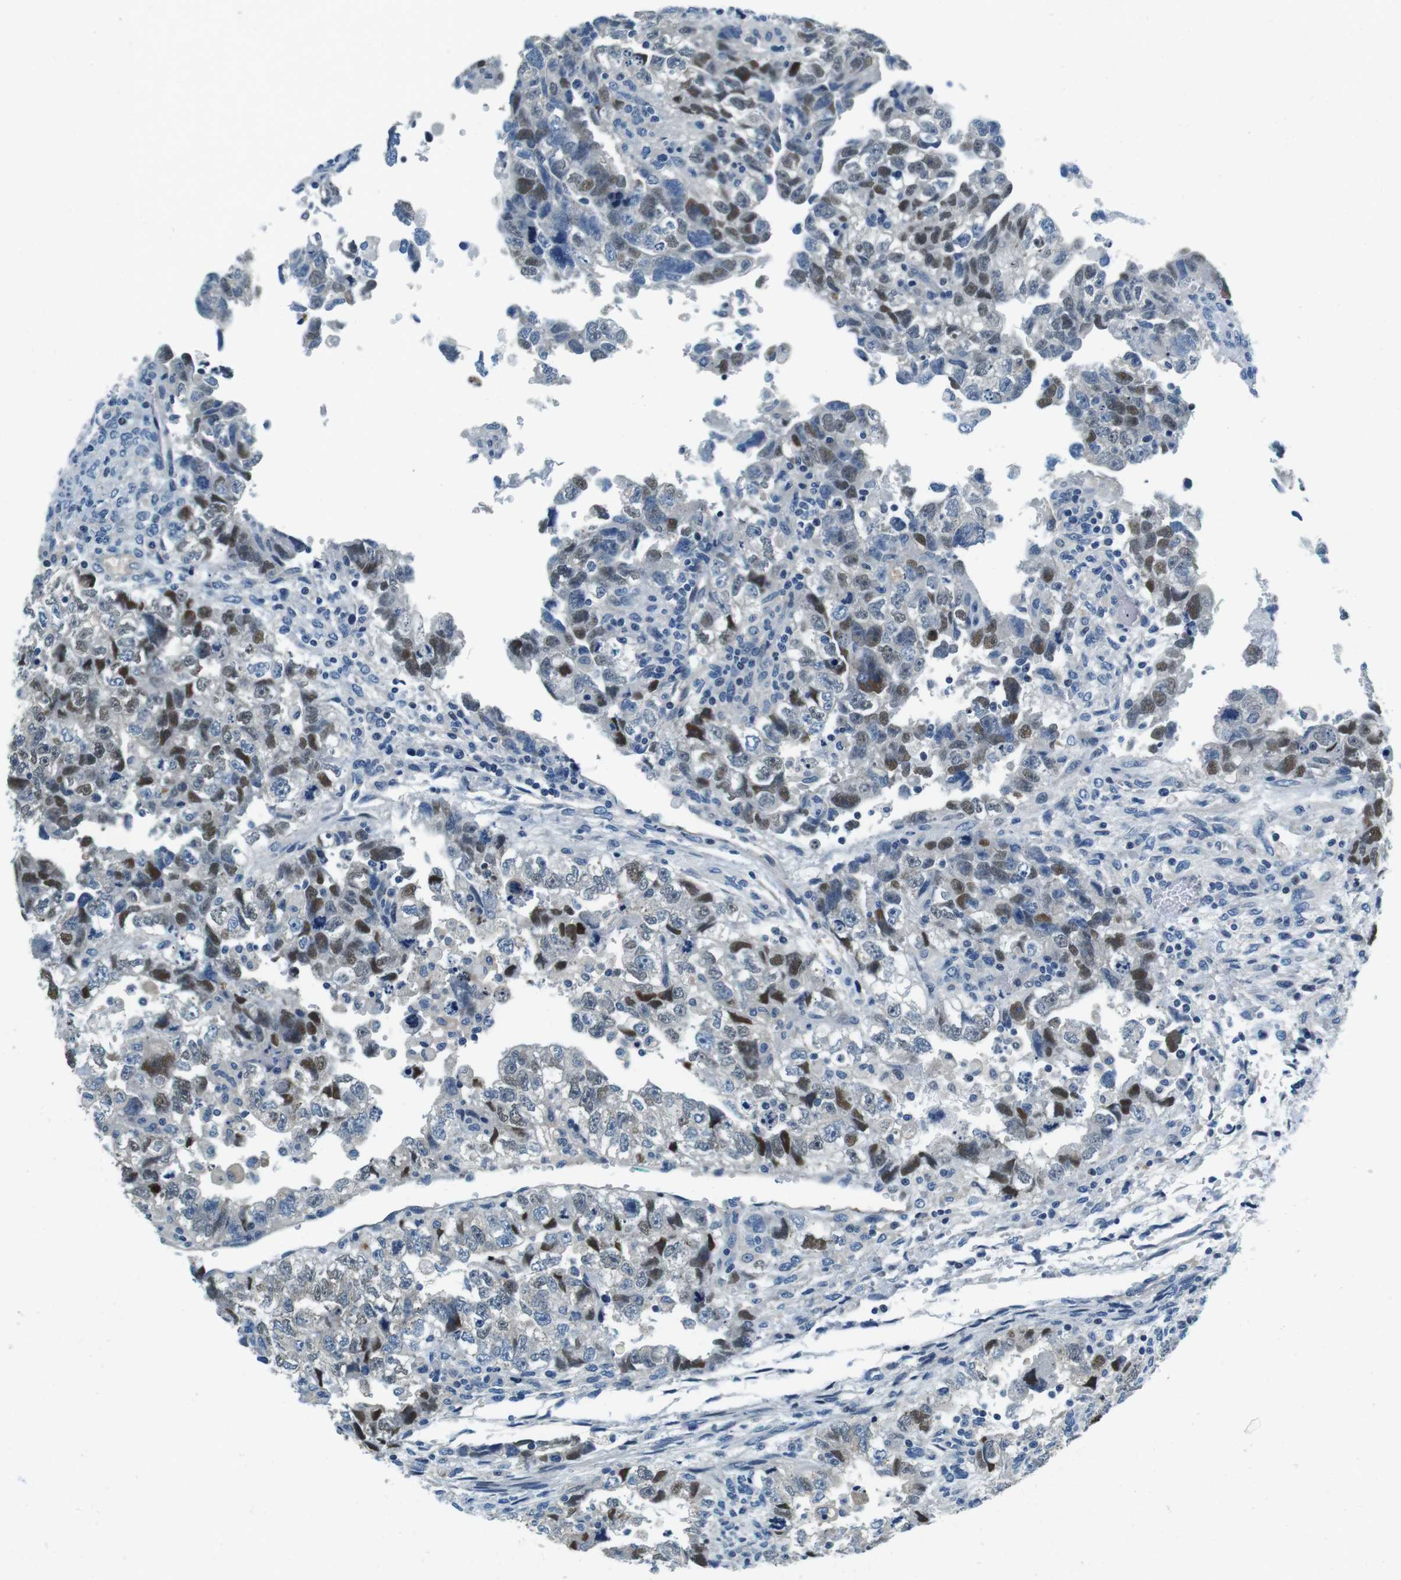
{"staining": {"intensity": "moderate", "quantity": "25%-75%", "location": "nuclear"}, "tissue": "testis cancer", "cell_type": "Tumor cells", "image_type": "cancer", "snomed": [{"axis": "morphology", "description": "Carcinoma, Embryonal, NOS"}, {"axis": "topography", "description": "Testis"}], "caption": "There is medium levels of moderate nuclear positivity in tumor cells of testis cancer (embryonal carcinoma), as demonstrated by immunohistochemical staining (brown color).", "gene": "KCNJ5", "patient": {"sex": "male", "age": 36}}